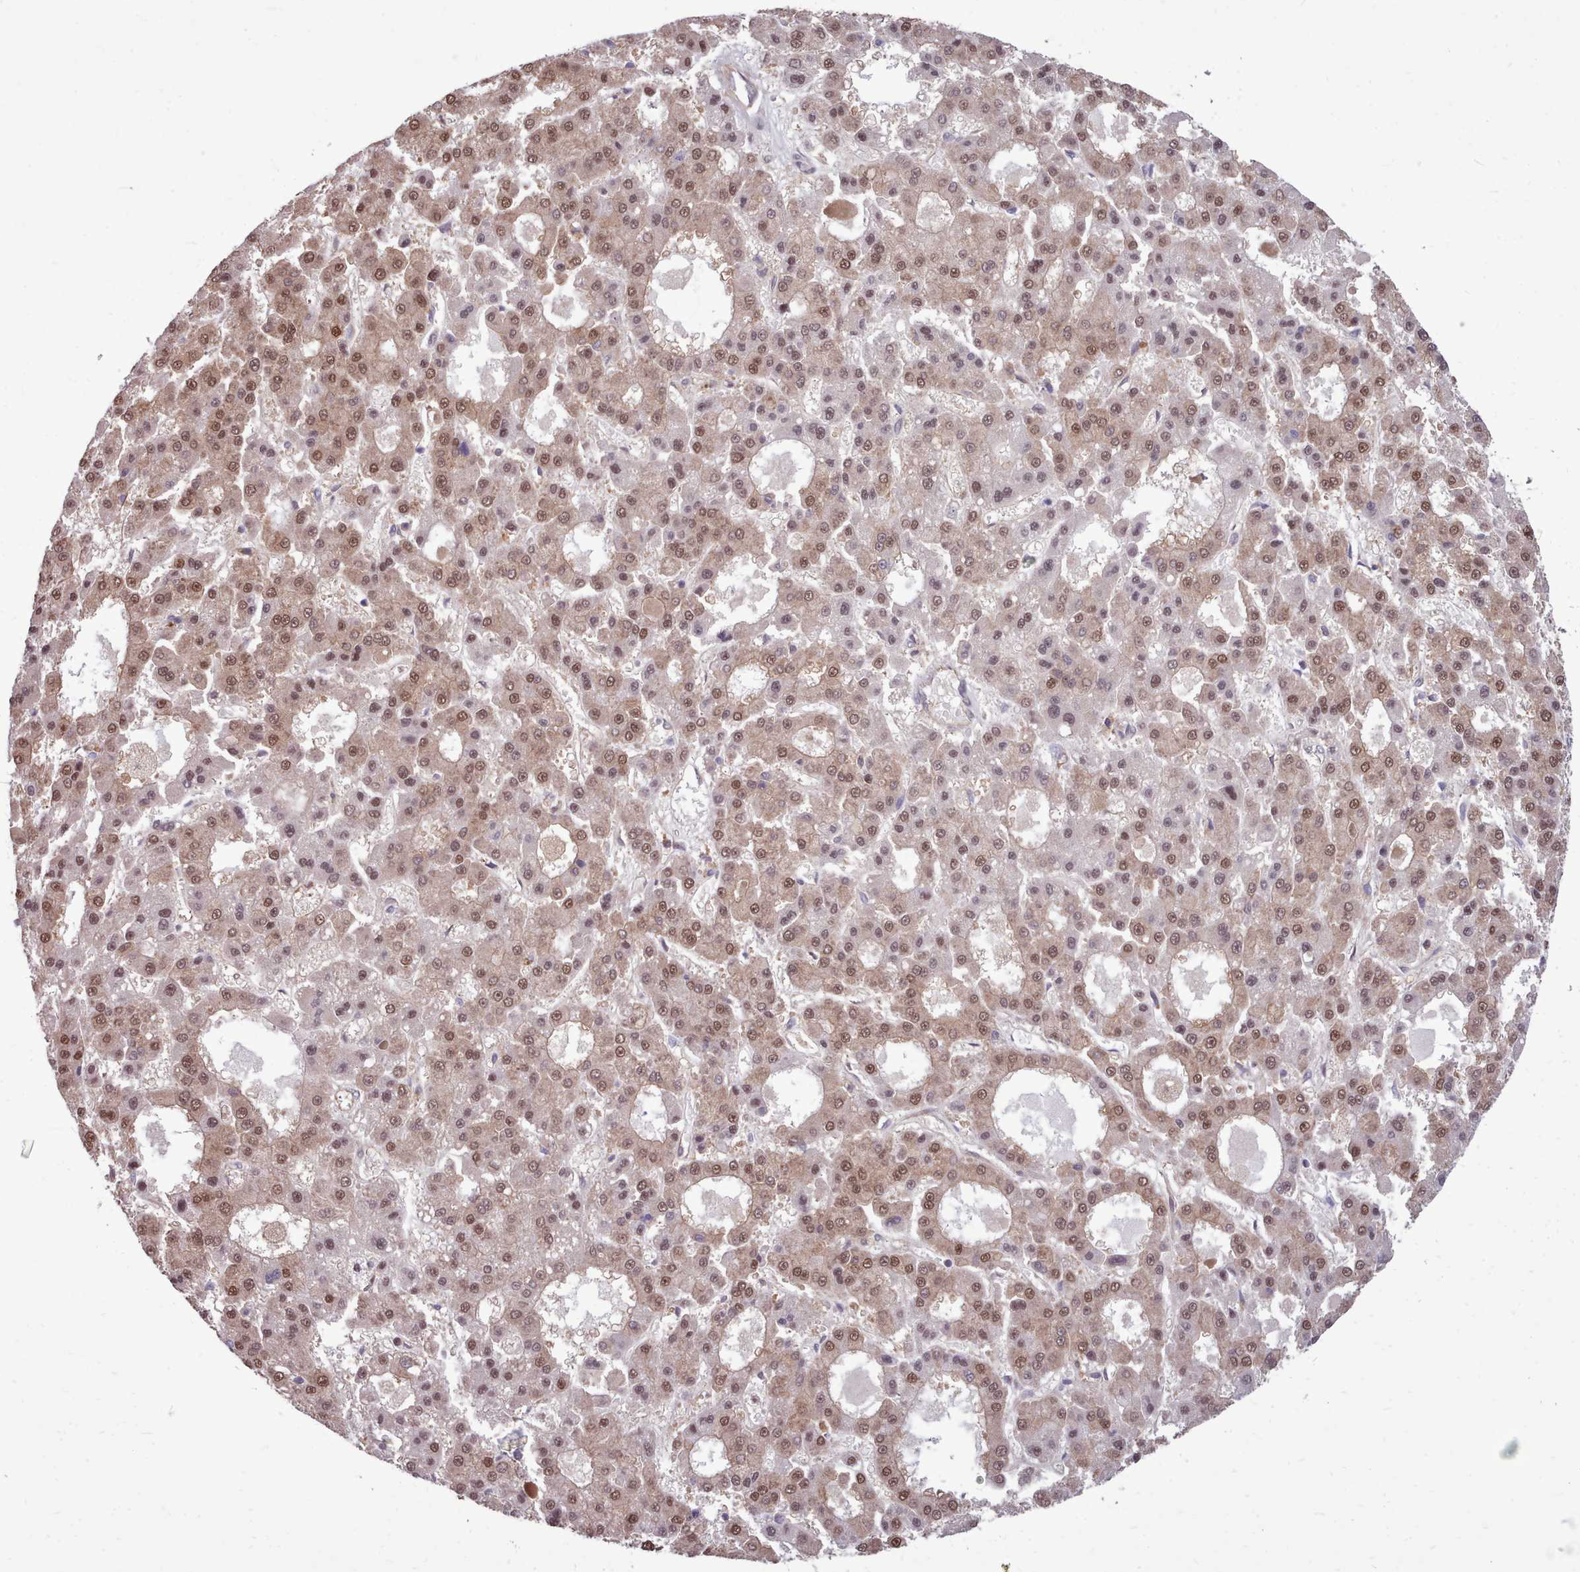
{"staining": {"intensity": "moderate", "quantity": ">75%", "location": "nuclear"}, "tissue": "liver cancer", "cell_type": "Tumor cells", "image_type": "cancer", "snomed": [{"axis": "morphology", "description": "Carcinoma, Hepatocellular, NOS"}, {"axis": "topography", "description": "Liver"}], "caption": "Liver hepatocellular carcinoma stained for a protein (brown) displays moderate nuclear positive expression in approximately >75% of tumor cells.", "gene": "AHCY", "patient": {"sex": "male", "age": 70}}